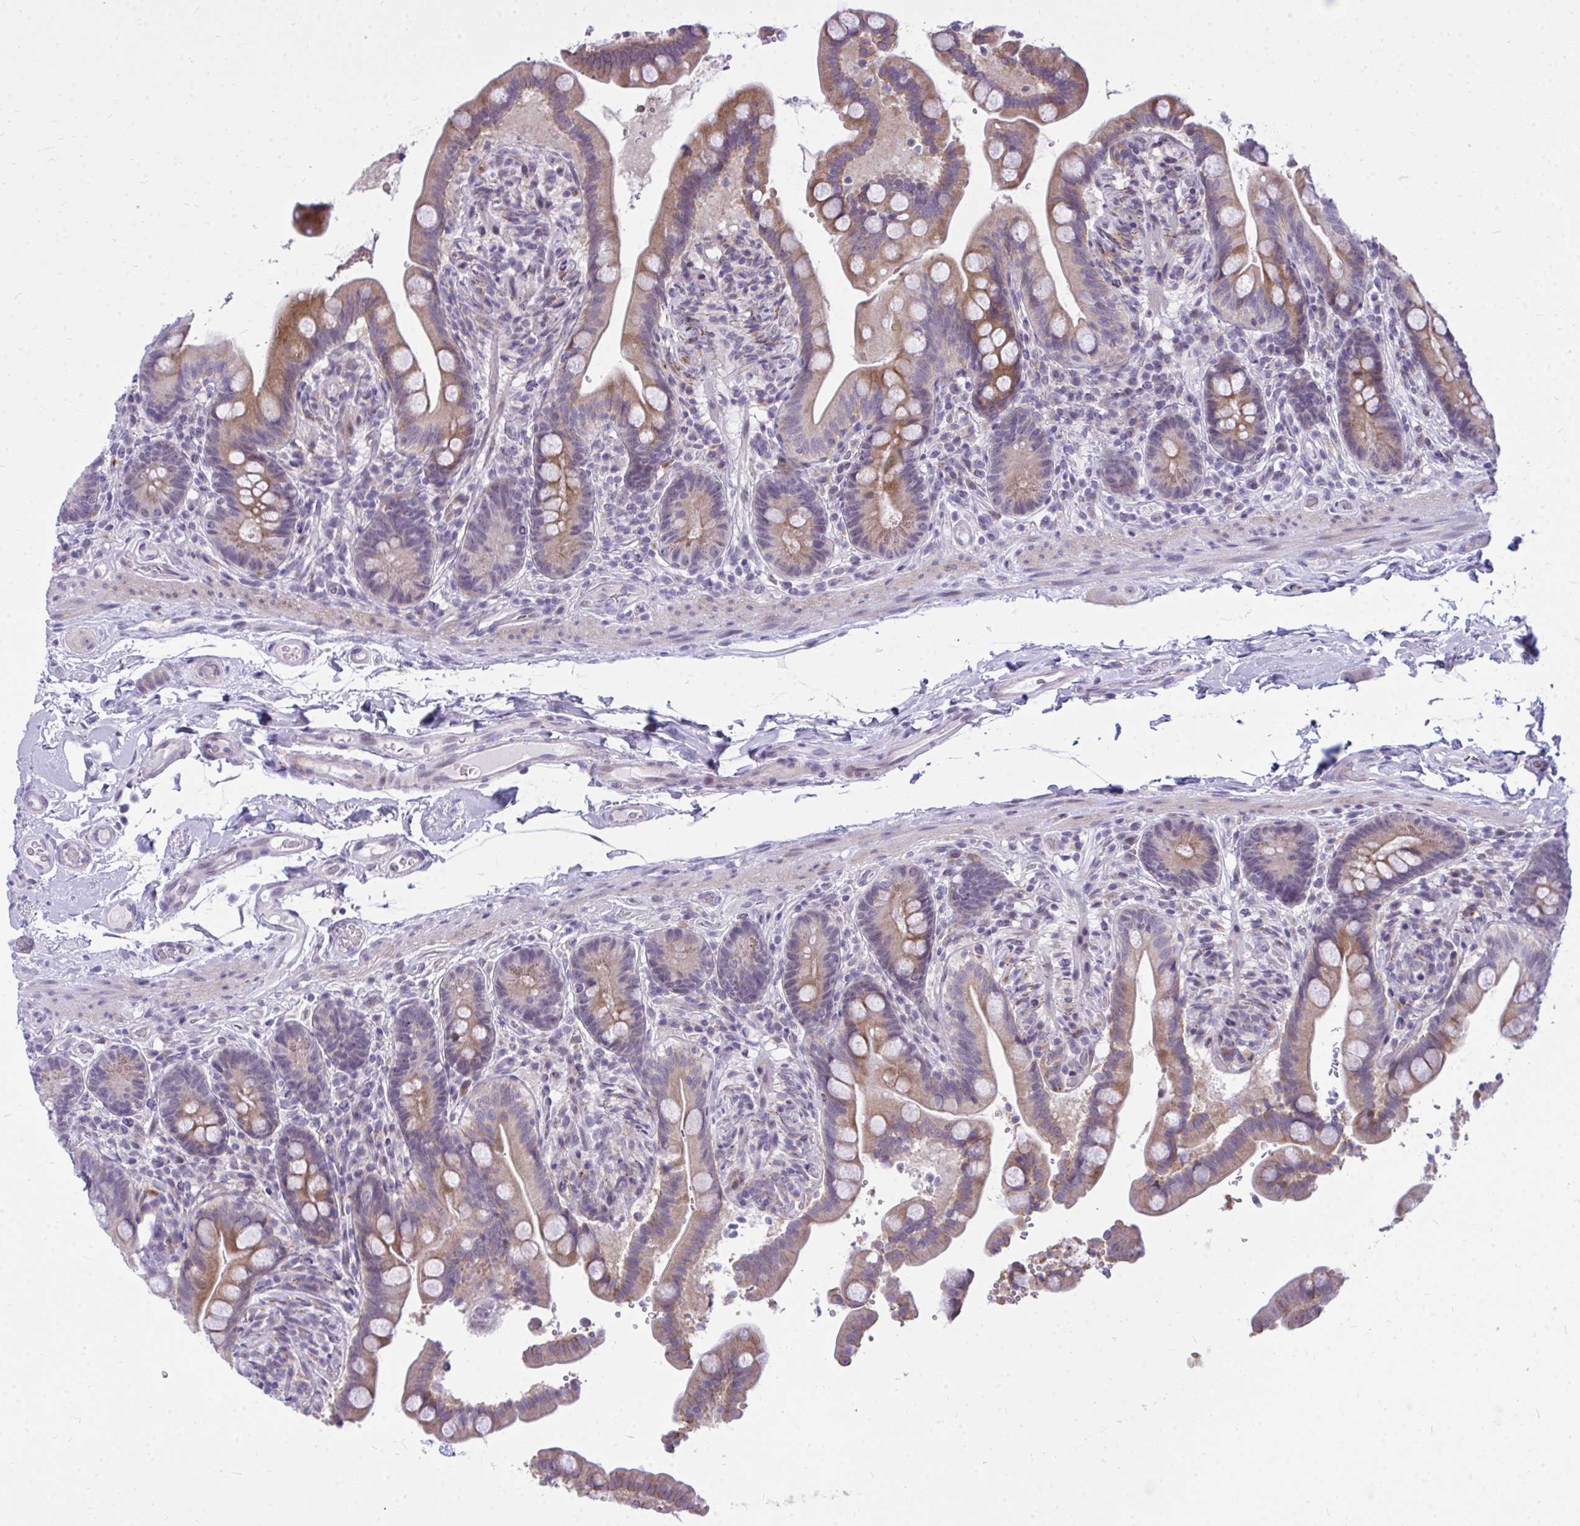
{"staining": {"intensity": "weak", "quantity": ">75%", "location": "cytoplasmic/membranous"}, "tissue": "colon", "cell_type": "Endothelial cells", "image_type": "normal", "snomed": [{"axis": "morphology", "description": "Normal tissue, NOS"}, {"axis": "topography", "description": "Smooth muscle"}, {"axis": "topography", "description": "Colon"}], "caption": "Colon stained with IHC displays weak cytoplasmic/membranous staining in approximately >75% of endothelial cells.", "gene": "ZSCAN25", "patient": {"sex": "male", "age": 73}}